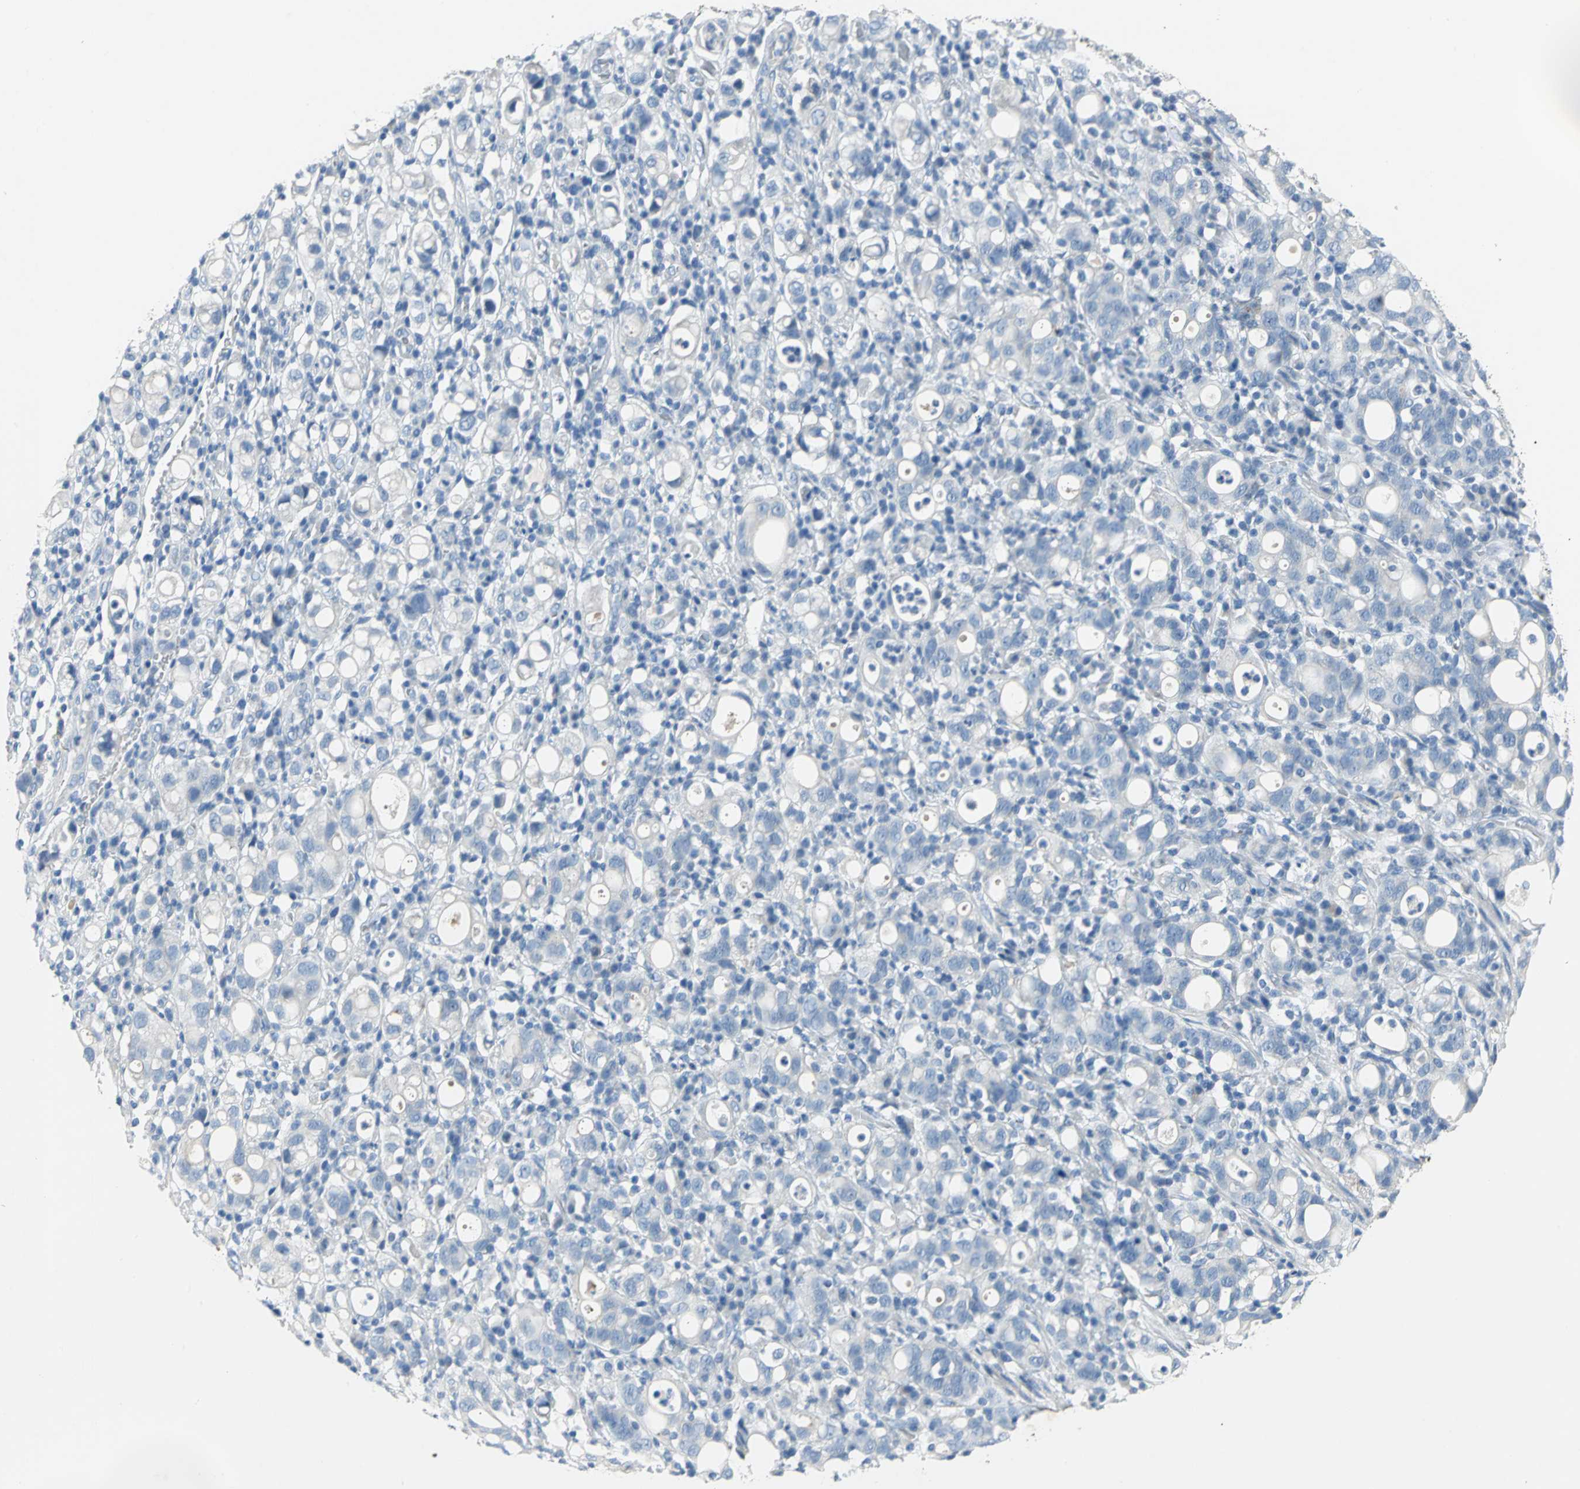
{"staining": {"intensity": "negative", "quantity": "none", "location": "none"}, "tissue": "stomach cancer", "cell_type": "Tumor cells", "image_type": "cancer", "snomed": [{"axis": "morphology", "description": "Adenocarcinoma, NOS"}, {"axis": "topography", "description": "Stomach"}], "caption": "Tumor cells are negative for protein expression in human stomach cancer. (Stains: DAB (3,3'-diaminobenzidine) immunohistochemistry with hematoxylin counter stain, Microscopy: brightfield microscopy at high magnification).", "gene": "PTGDS", "patient": {"sex": "female", "age": 75}}